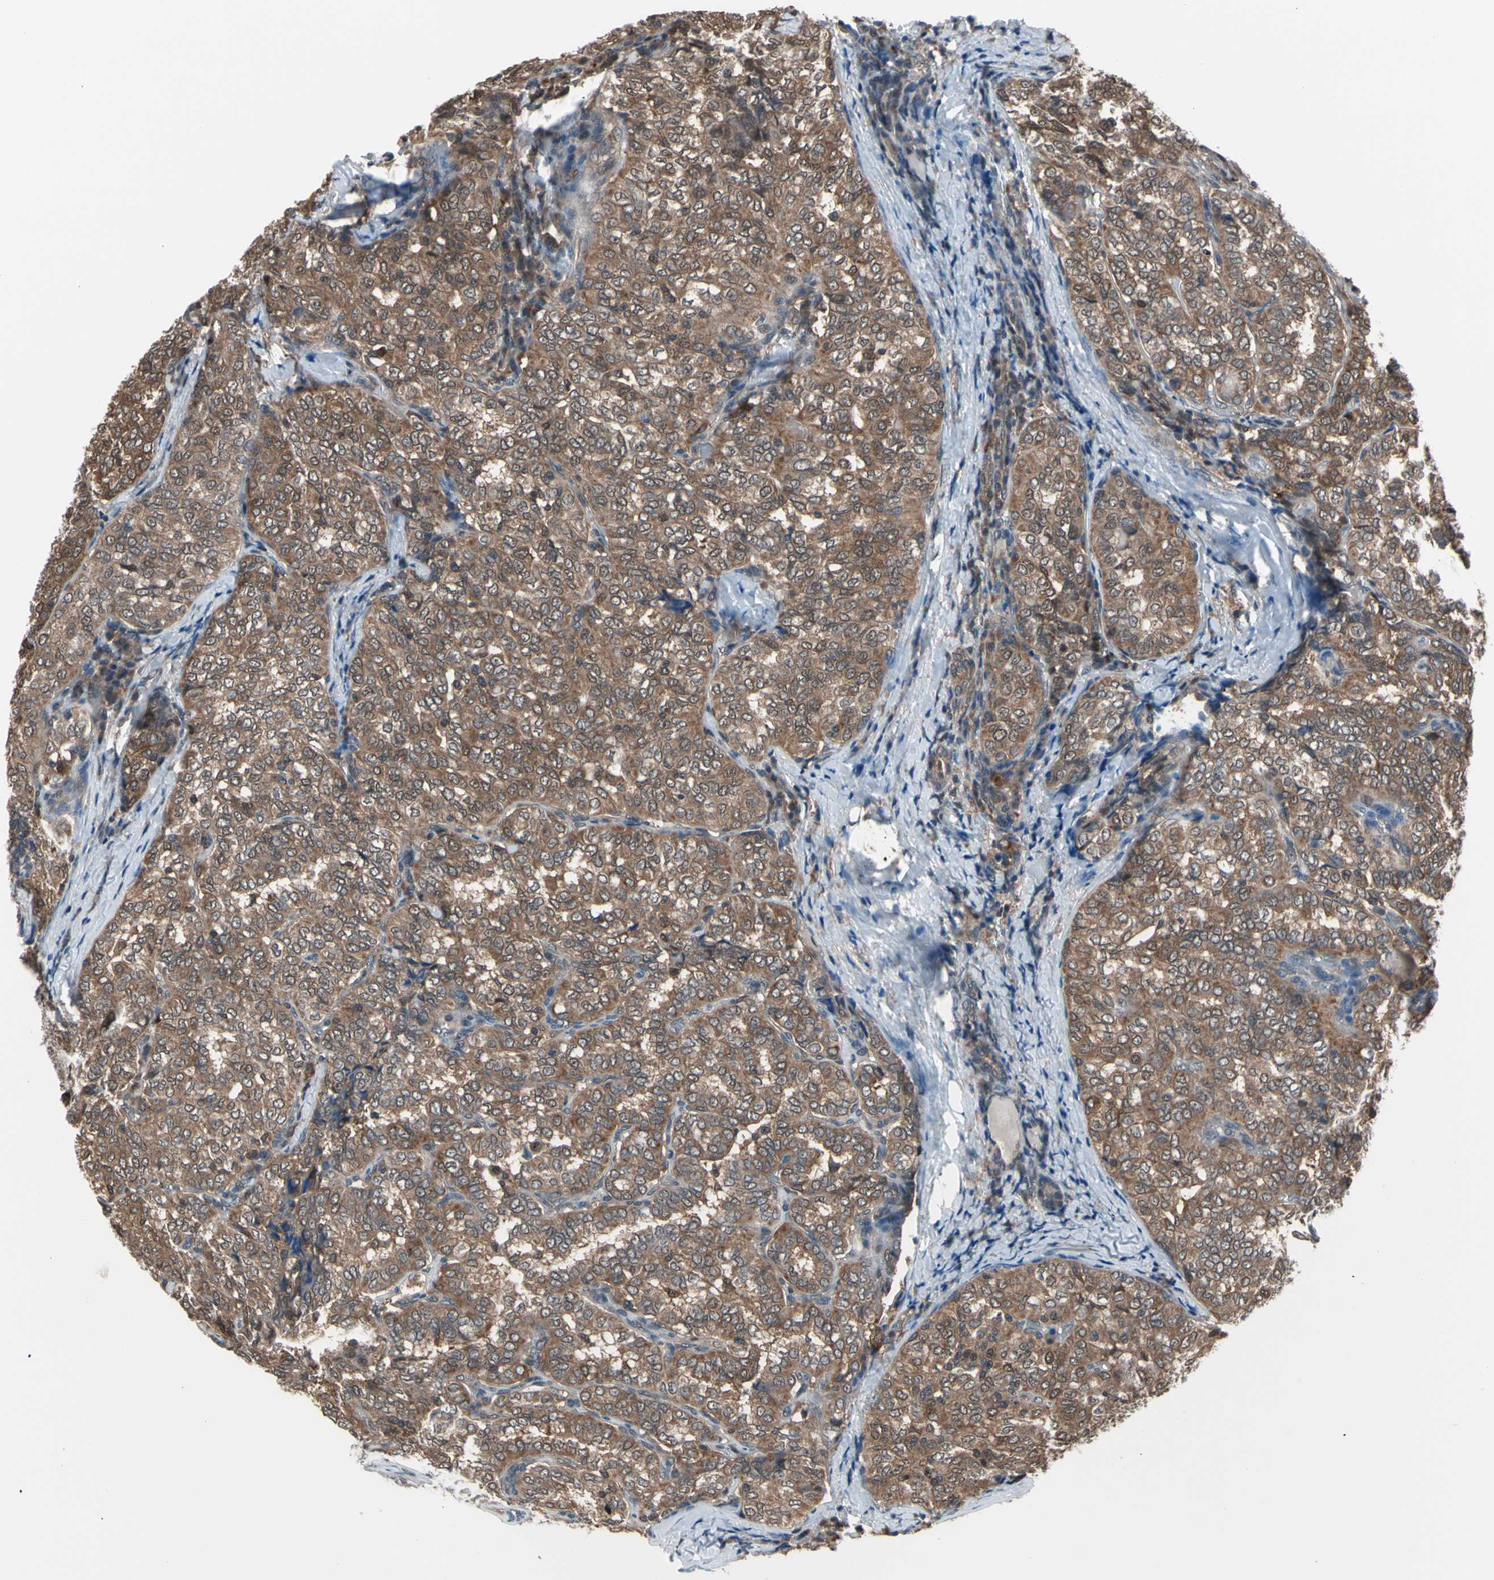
{"staining": {"intensity": "moderate", "quantity": ">75%", "location": "cytoplasmic/membranous,nuclear"}, "tissue": "thyroid cancer", "cell_type": "Tumor cells", "image_type": "cancer", "snomed": [{"axis": "morphology", "description": "Normal tissue, NOS"}, {"axis": "morphology", "description": "Papillary adenocarcinoma, NOS"}, {"axis": "topography", "description": "Thyroid gland"}], "caption": "Papillary adenocarcinoma (thyroid) stained for a protein (brown) exhibits moderate cytoplasmic/membranous and nuclear positive staining in approximately >75% of tumor cells.", "gene": "PSMA2", "patient": {"sex": "female", "age": 30}}